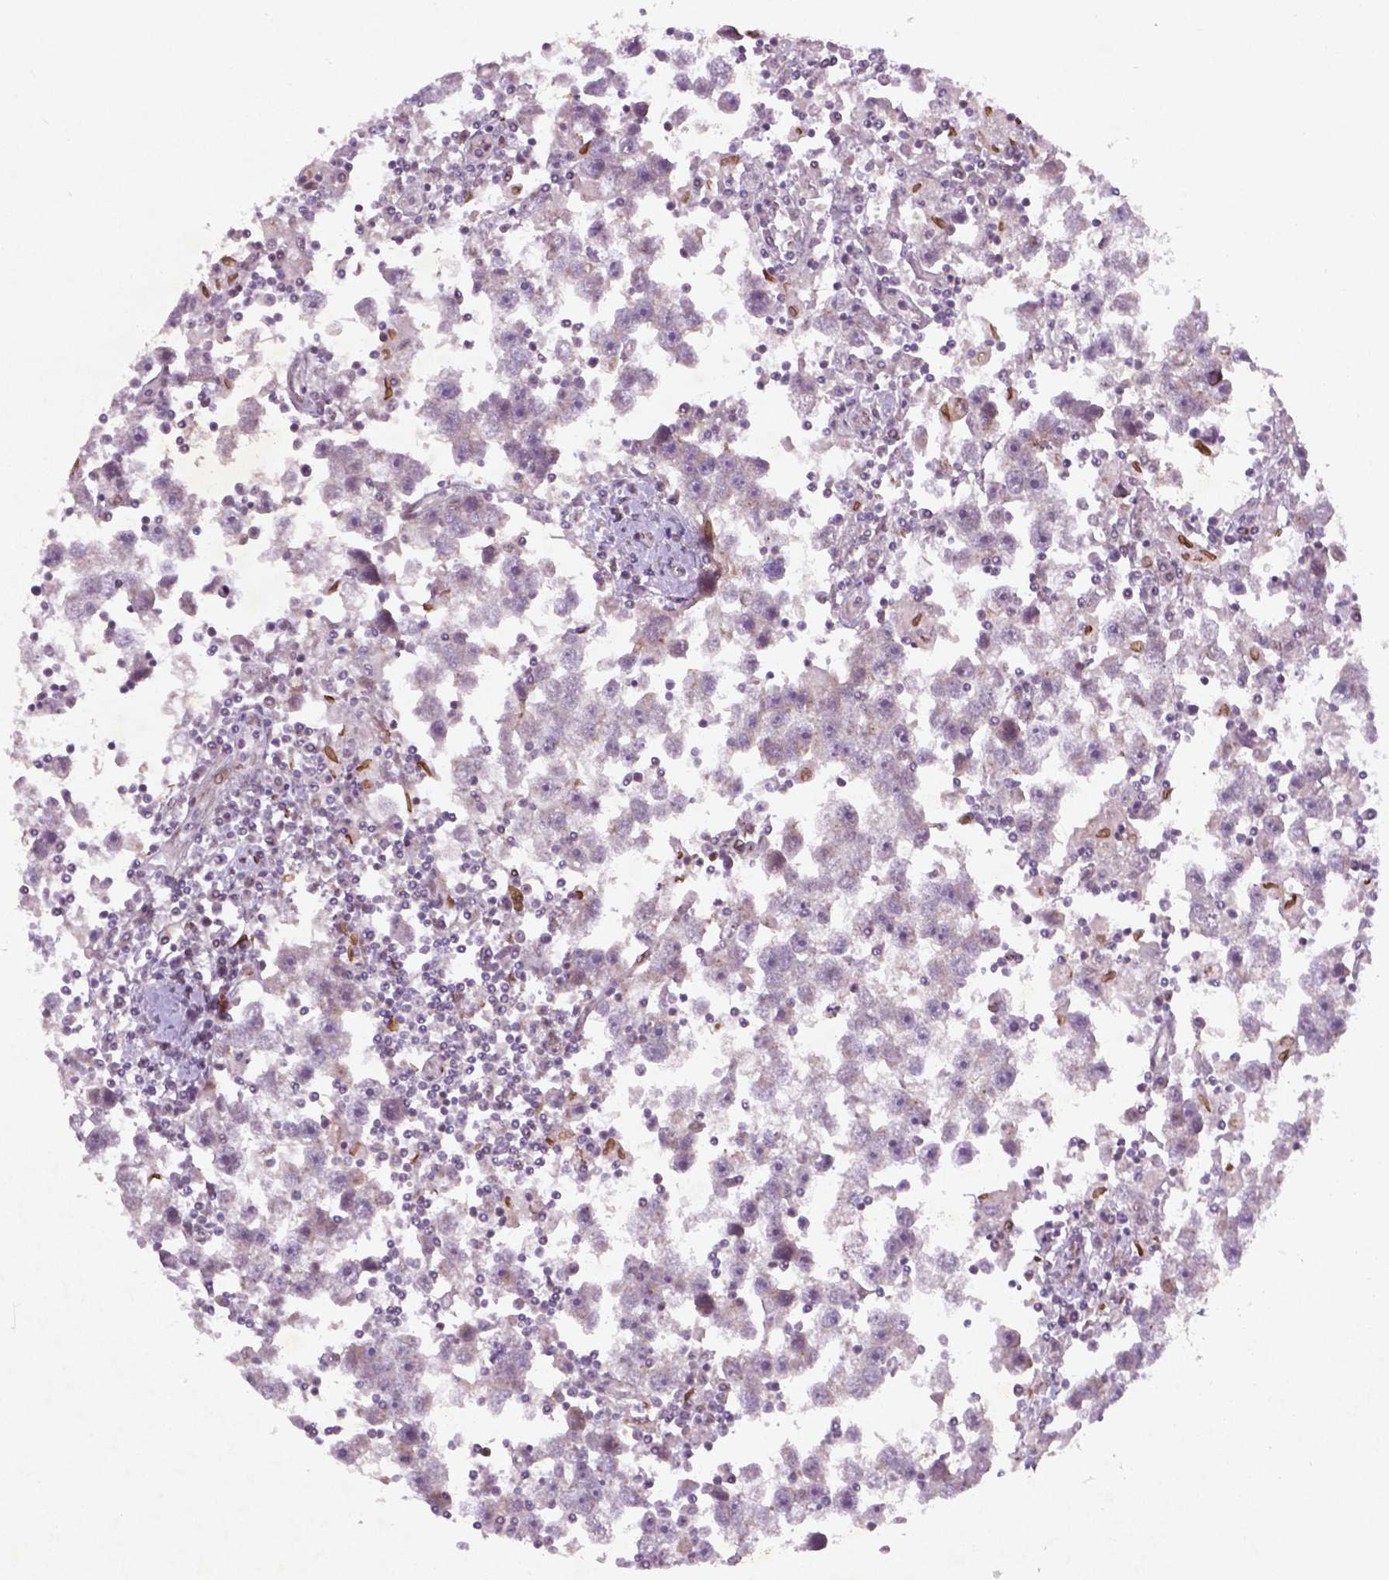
{"staining": {"intensity": "negative", "quantity": "none", "location": "none"}, "tissue": "testis cancer", "cell_type": "Tumor cells", "image_type": "cancer", "snomed": [{"axis": "morphology", "description": "Seminoma, NOS"}, {"axis": "topography", "description": "Testis"}], "caption": "Immunohistochemistry image of neoplastic tissue: human testis seminoma stained with DAB displays no significant protein positivity in tumor cells. The staining is performed using DAB brown chromogen with nuclei counter-stained in using hematoxylin.", "gene": "TCHP", "patient": {"sex": "male", "age": 30}}